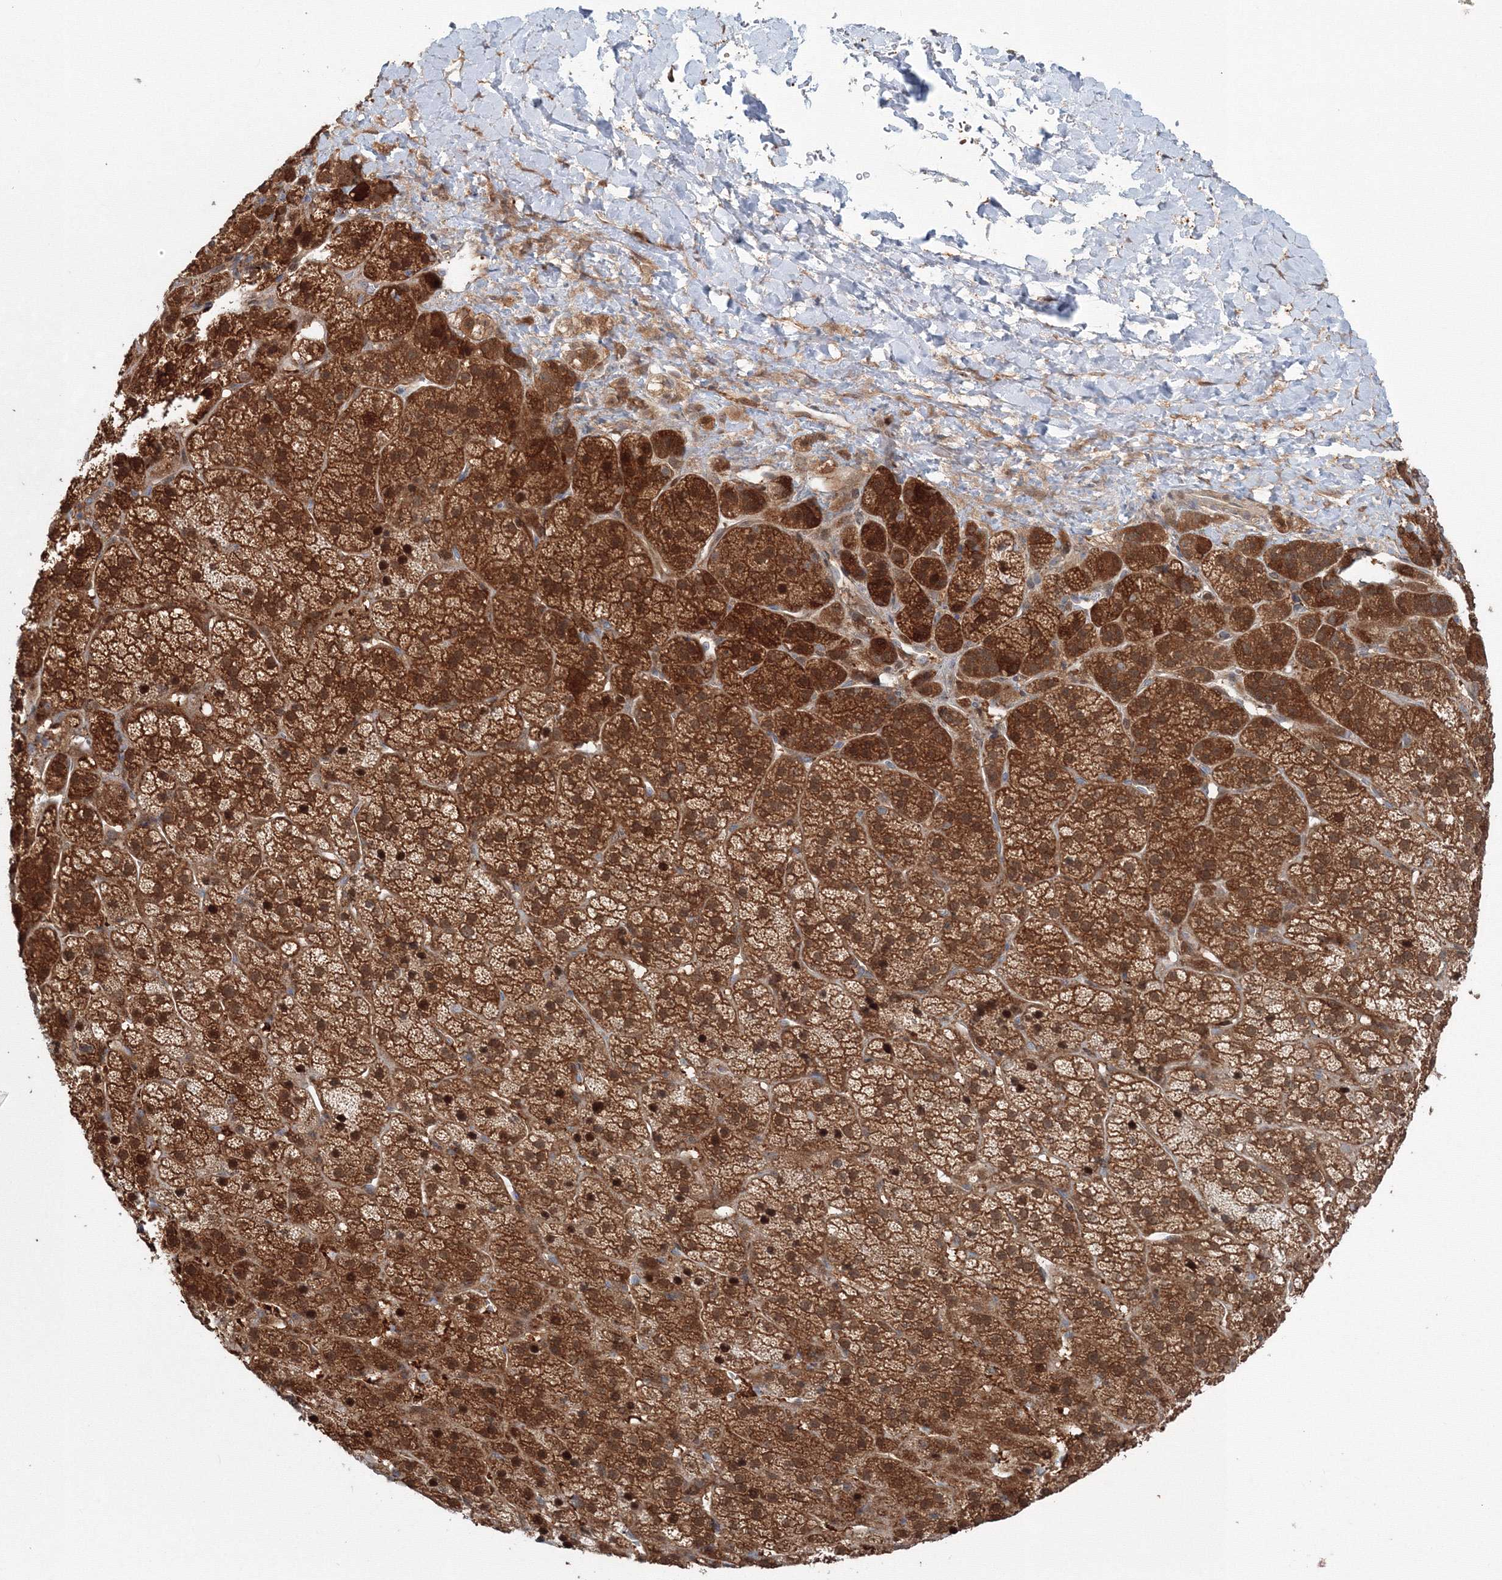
{"staining": {"intensity": "strong", "quantity": ">75%", "location": "cytoplasmic/membranous,nuclear"}, "tissue": "adrenal gland", "cell_type": "Glandular cells", "image_type": "normal", "snomed": [{"axis": "morphology", "description": "Normal tissue, NOS"}, {"axis": "topography", "description": "Adrenal gland"}], "caption": "This image demonstrates benign adrenal gland stained with immunohistochemistry (IHC) to label a protein in brown. The cytoplasmic/membranous,nuclear of glandular cells show strong positivity for the protein. Nuclei are counter-stained blue.", "gene": "MKRN2", "patient": {"sex": "female", "age": 57}}